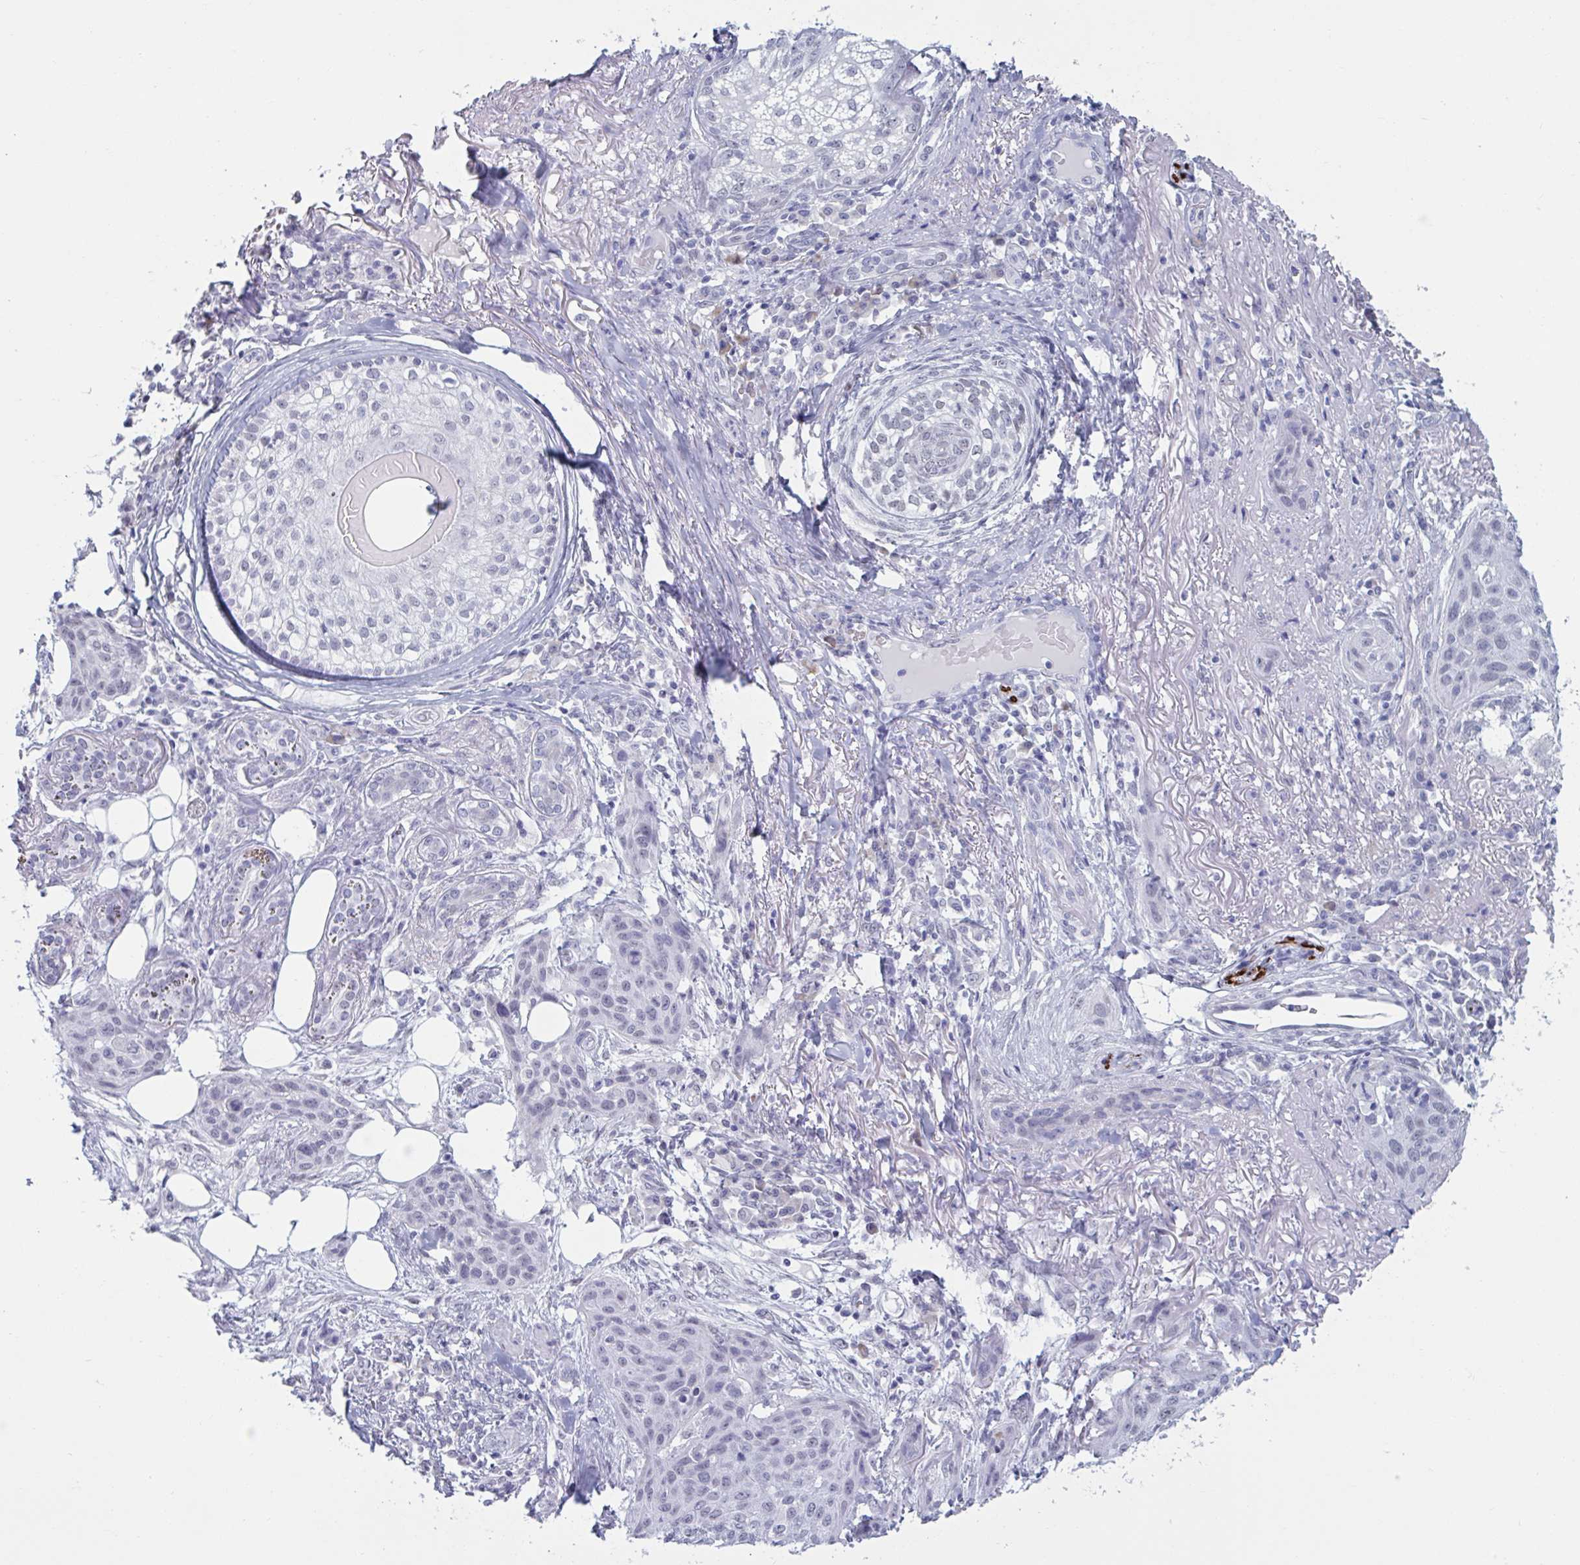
{"staining": {"intensity": "negative", "quantity": "none", "location": "none"}, "tissue": "skin cancer", "cell_type": "Tumor cells", "image_type": "cancer", "snomed": [{"axis": "morphology", "description": "Squamous cell carcinoma, NOS"}, {"axis": "topography", "description": "Skin"}], "caption": "A high-resolution micrograph shows immunohistochemistry (IHC) staining of skin squamous cell carcinoma, which shows no significant expression in tumor cells. The staining was performed using DAB (3,3'-diaminobenzidine) to visualize the protein expression in brown, while the nuclei were stained in blue with hematoxylin (Magnification: 20x).", "gene": "MSMB", "patient": {"sex": "female", "age": 87}}